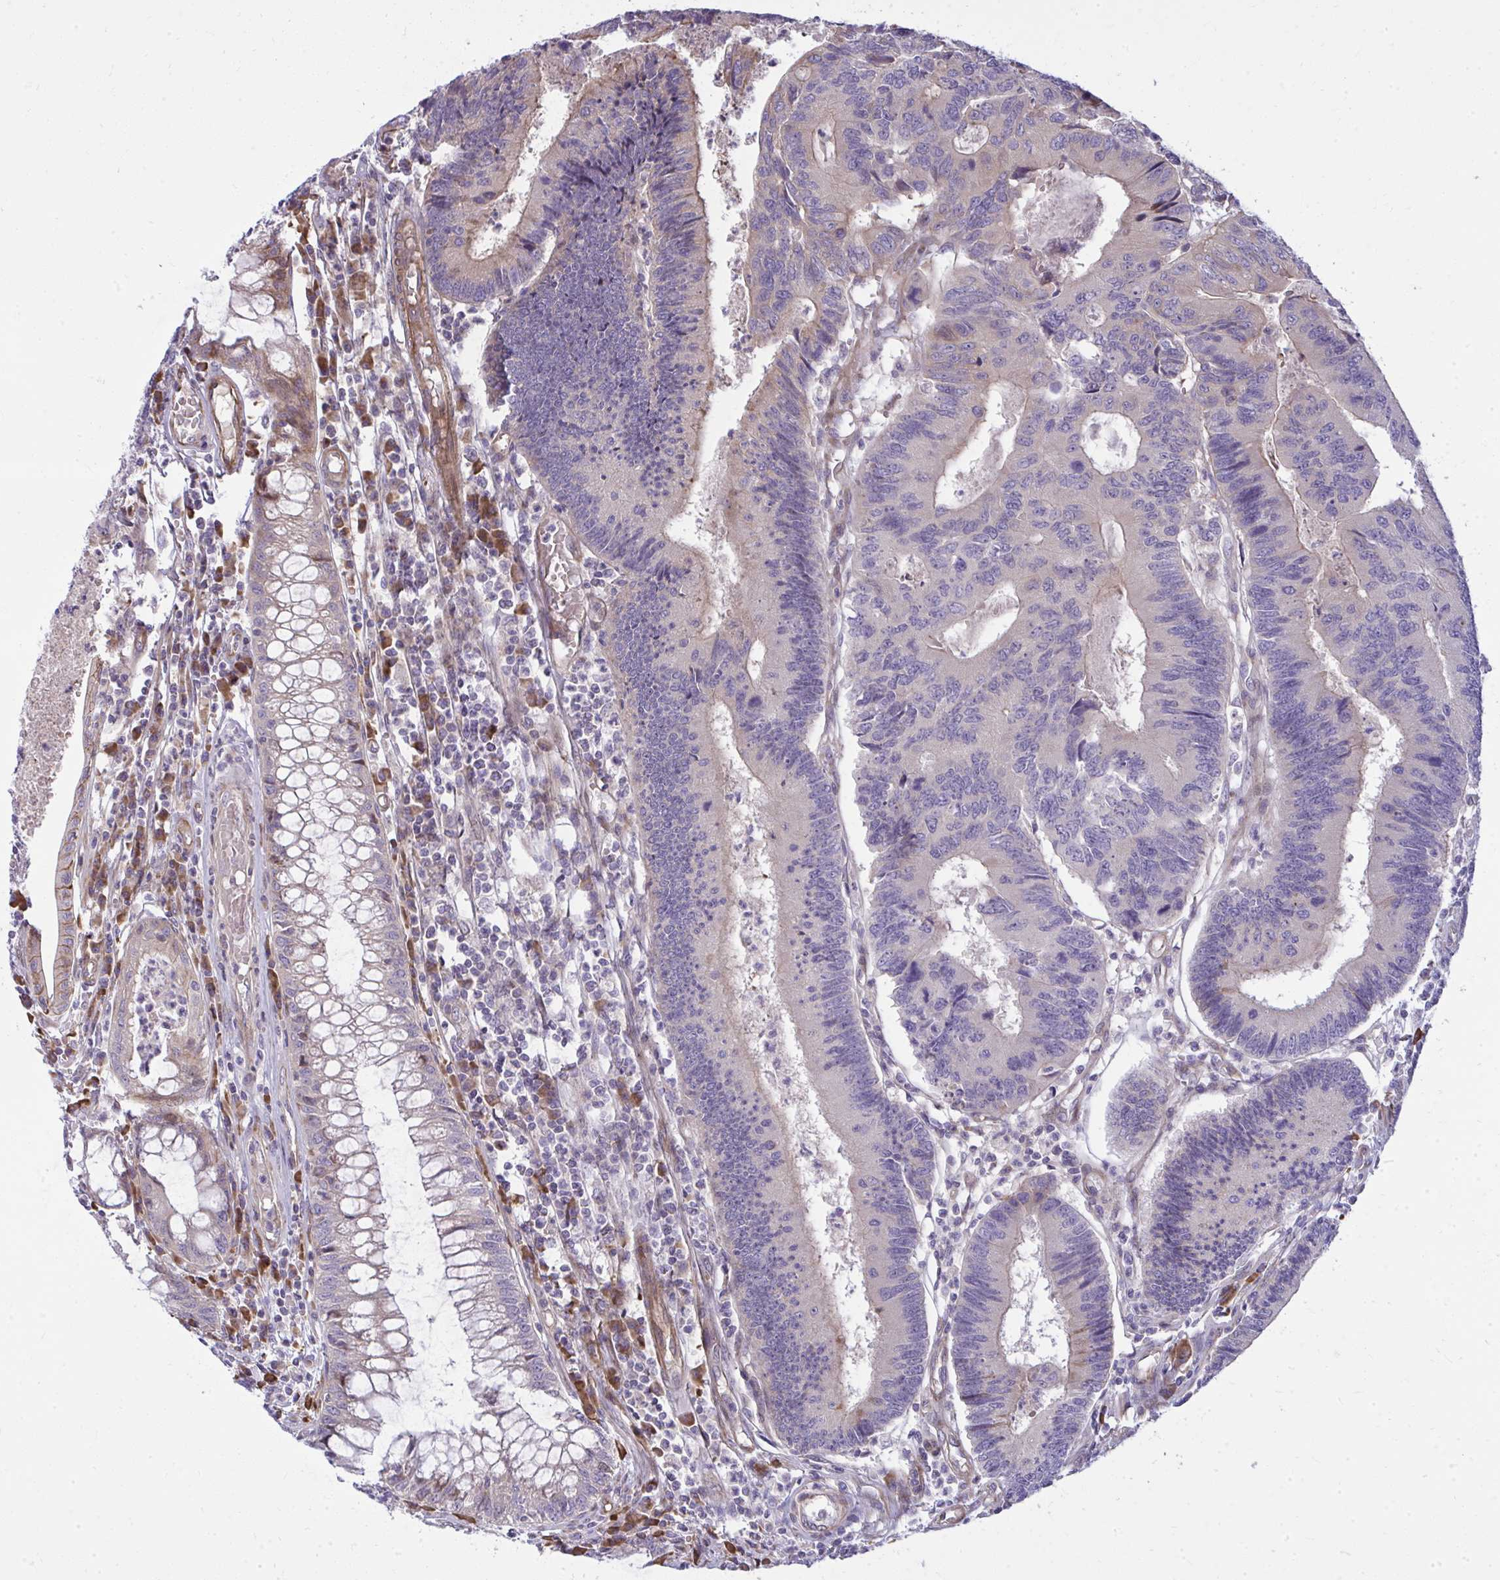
{"staining": {"intensity": "negative", "quantity": "none", "location": "none"}, "tissue": "colorectal cancer", "cell_type": "Tumor cells", "image_type": "cancer", "snomed": [{"axis": "morphology", "description": "Adenocarcinoma, NOS"}, {"axis": "topography", "description": "Colon"}], "caption": "IHC micrograph of neoplastic tissue: human adenocarcinoma (colorectal) stained with DAB demonstrates no significant protein staining in tumor cells.", "gene": "ZSCAN9", "patient": {"sex": "female", "age": 67}}